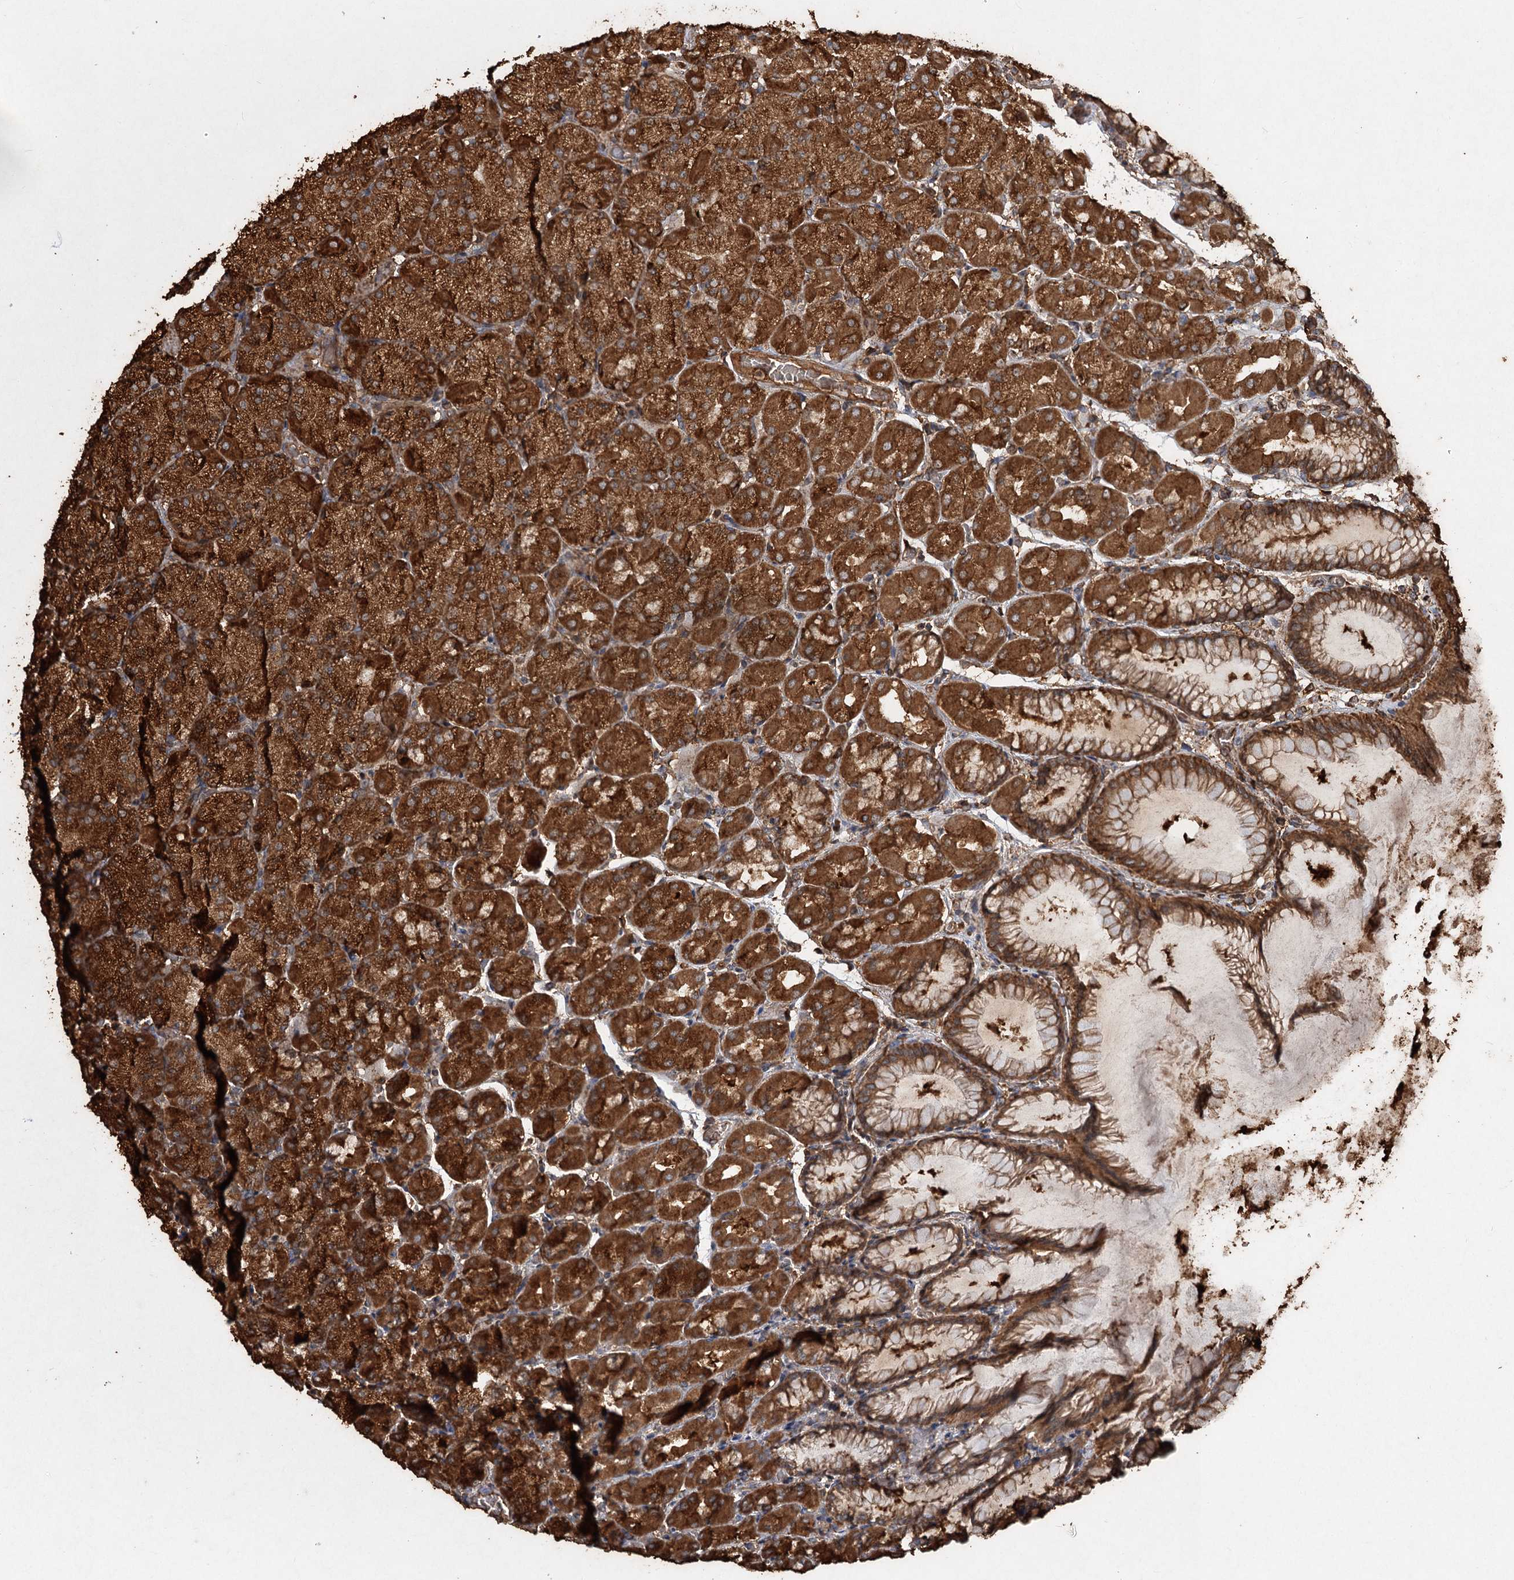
{"staining": {"intensity": "strong", "quantity": ">75%", "location": "cytoplasmic/membranous"}, "tissue": "stomach", "cell_type": "Glandular cells", "image_type": "normal", "snomed": [{"axis": "morphology", "description": "Normal tissue, NOS"}, {"axis": "topography", "description": "Stomach, upper"}], "caption": "Brown immunohistochemical staining in normal human stomach shows strong cytoplasmic/membranous positivity in approximately >75% of glandular cells.", "gene": "PIK3C2A", "patient": {"sex": "female", "age": 56}}